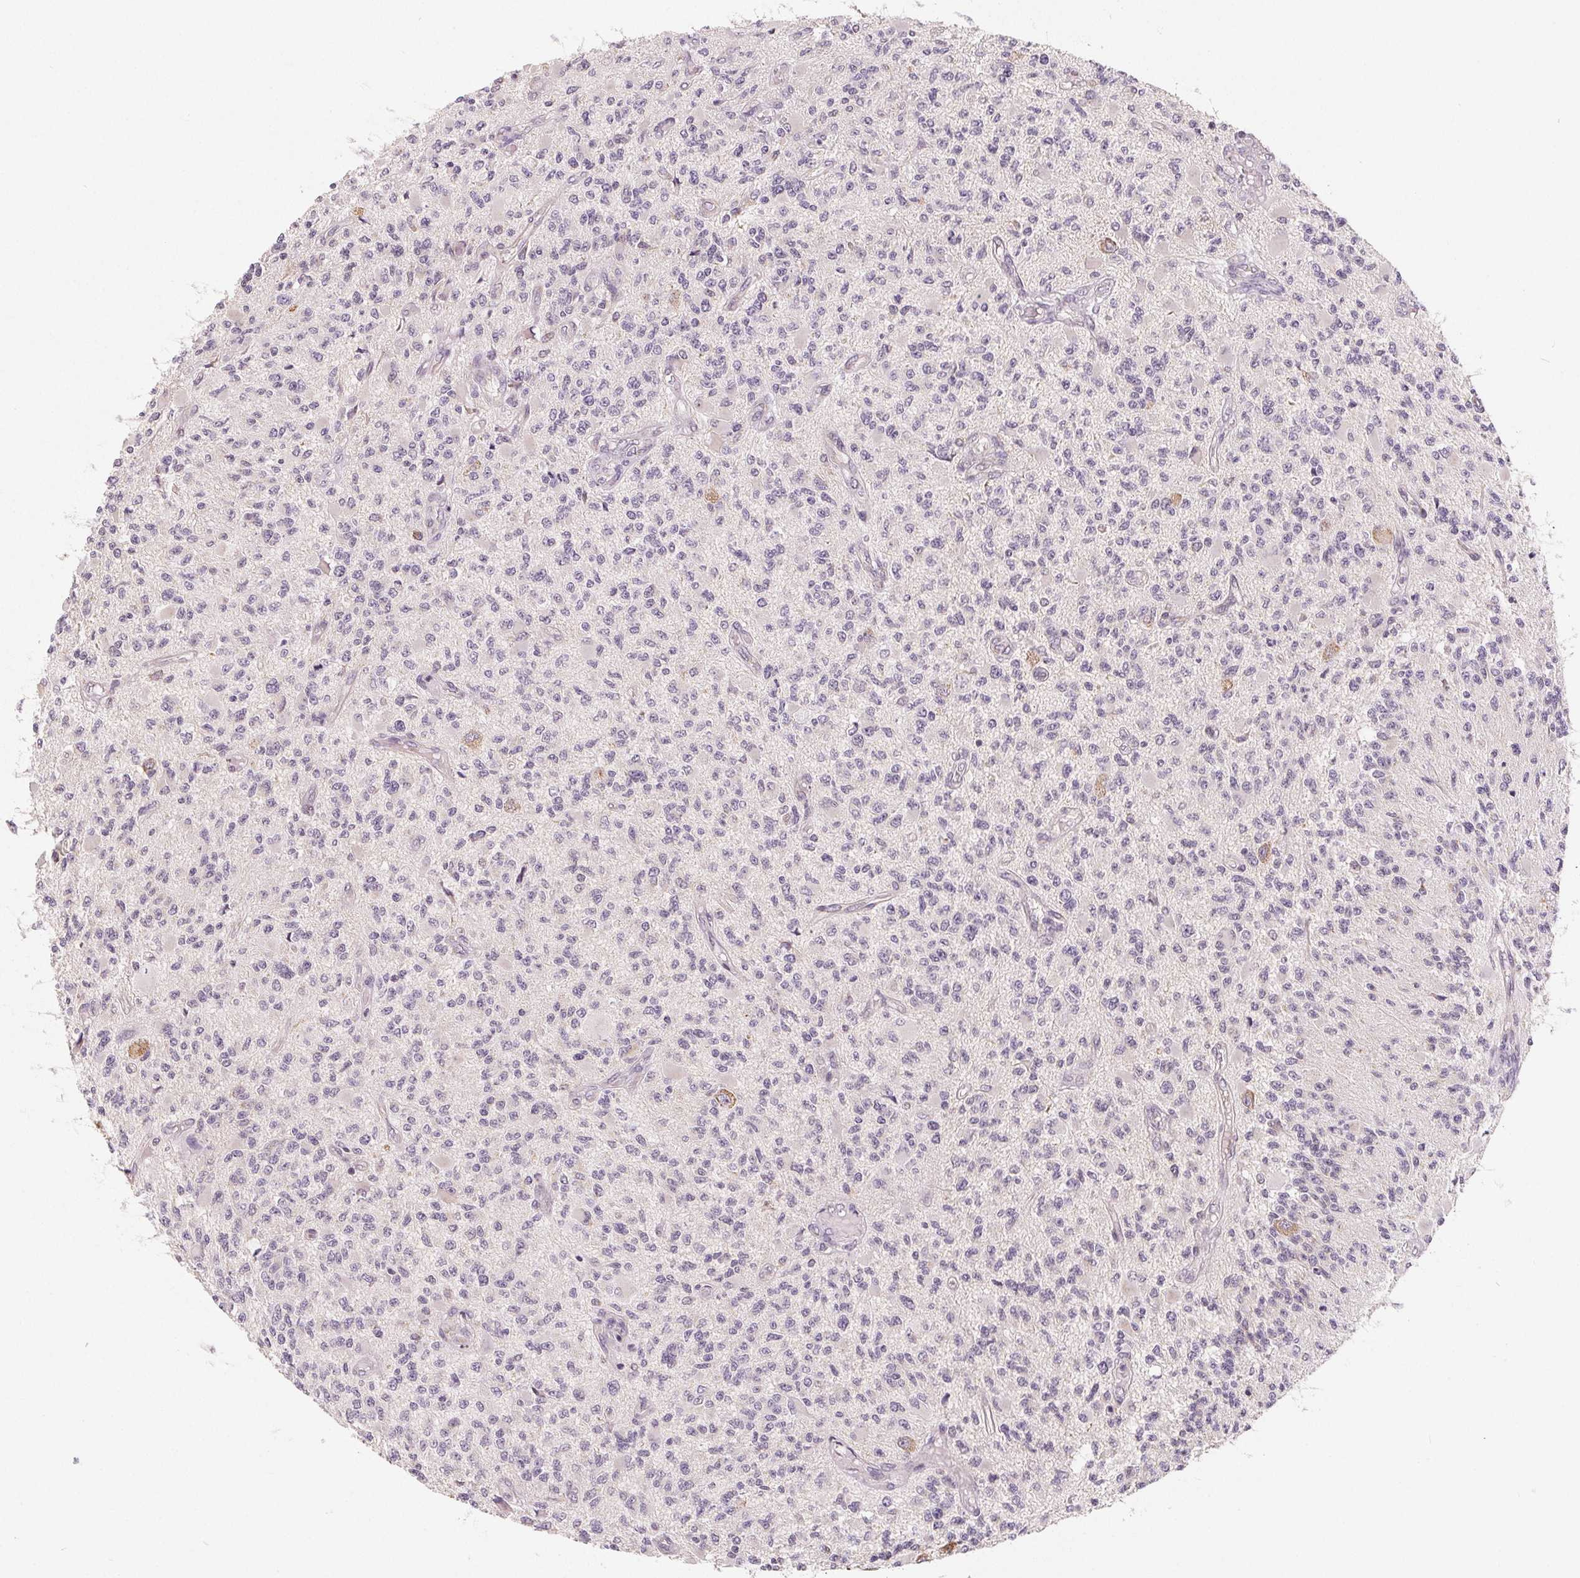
{"staining": {"intensity": "negative", "quantity": "none", "location": "none"}, "tissue": "glioma", "cell_type": "Tumor cells", "image_type": "cancer", "snomed": [{"axis": "morphology", "description": "Glioma, malignant, High grade"}, {"axis": "topography", "description": "Brain"}], "caption": "Immunohistochemical staining of glioma demonstrates no significant expression in tumor cells.", "gene": "GHITM", "patient": {"sex": "female", "age": 63}}